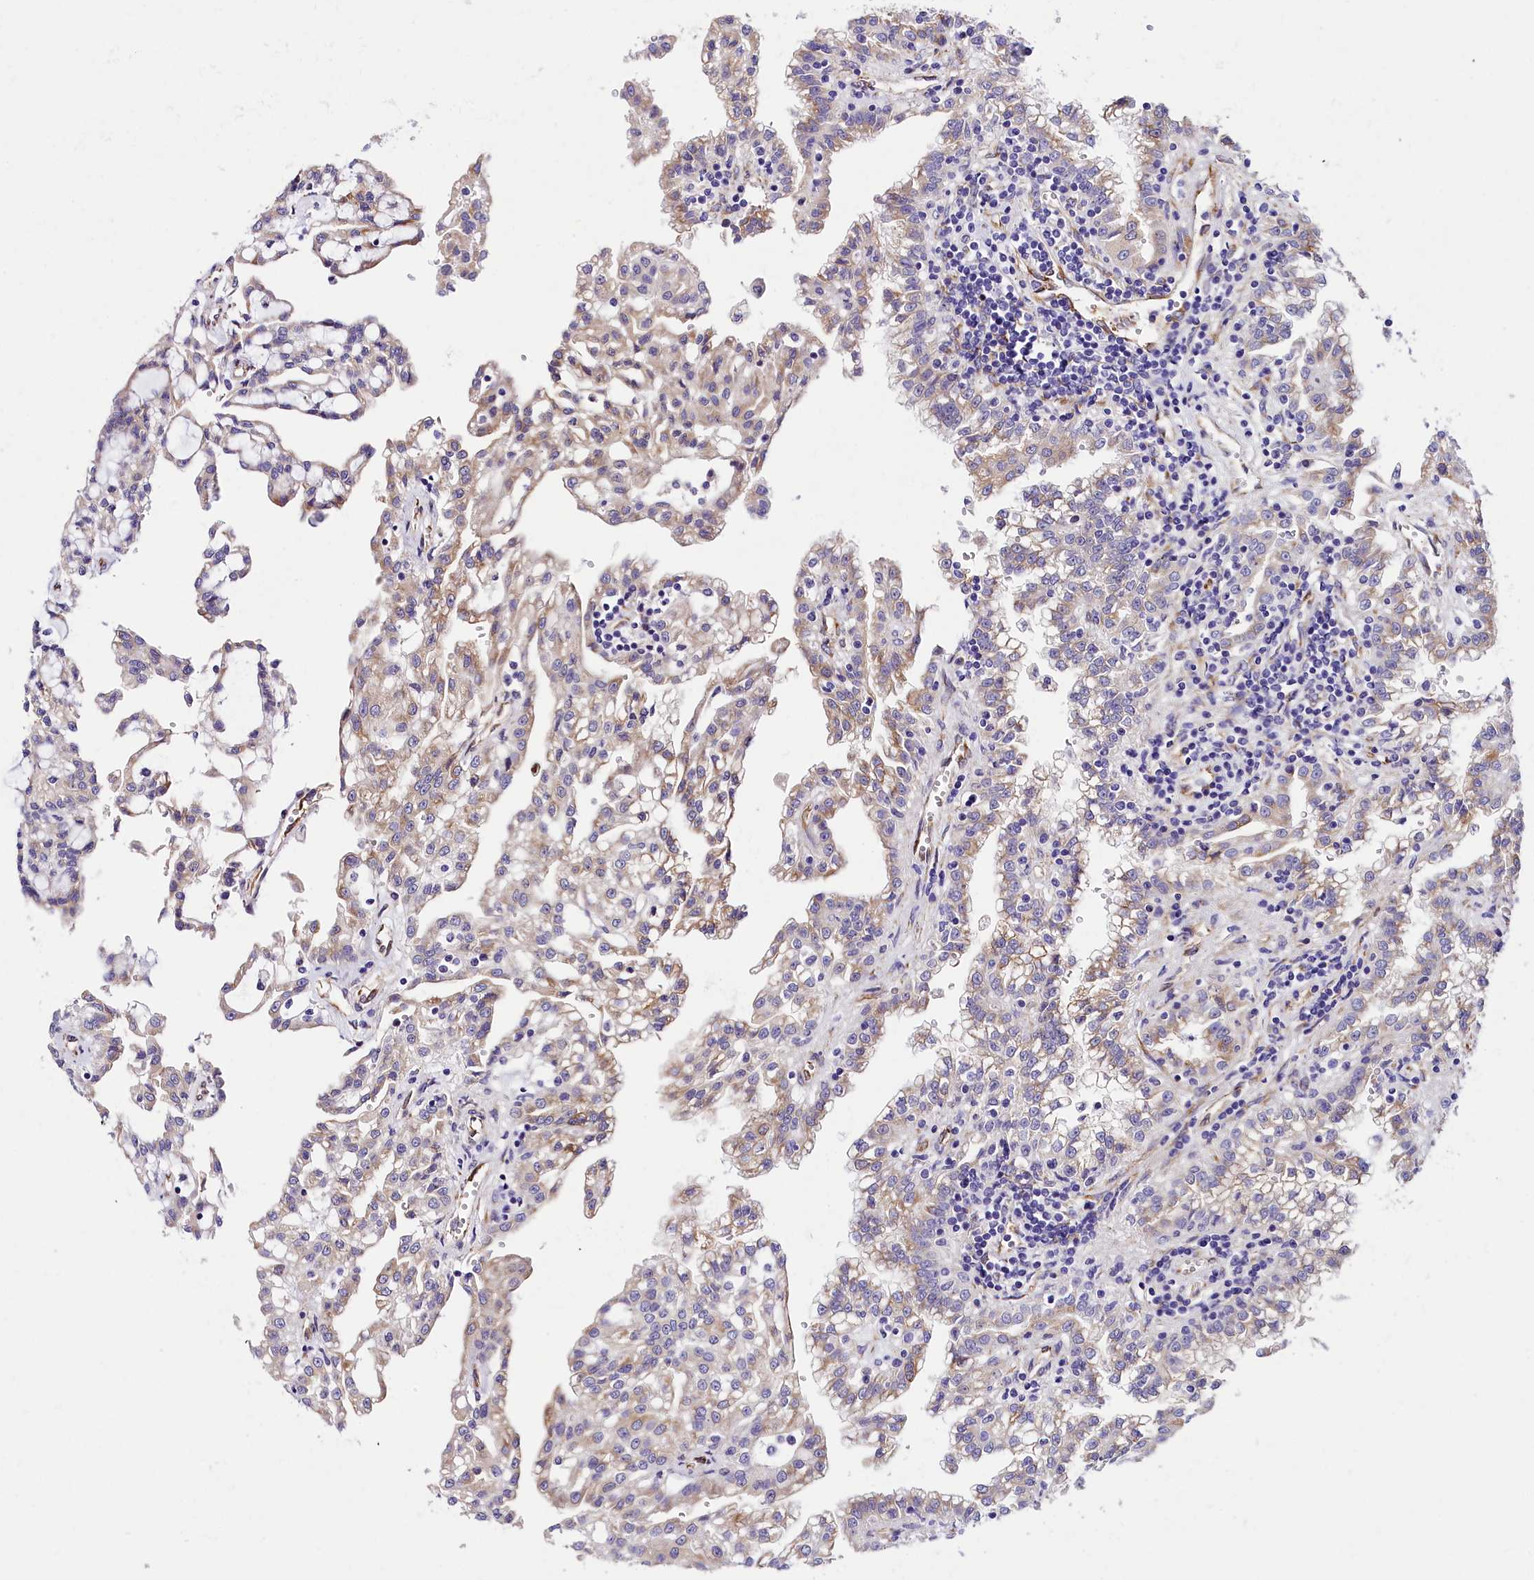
{"staining": {"intensity": "weak", "quantity": "25%-75%", "location": "cytoplasmic/membranous"}, "tissue": "renal cancer", "cell_type": "Tumor cells", "image_type": "cancer", "snomed": [{"axis": "morphology", "description": "Adenocarcinoma, NOS"}, {"axis": "topography", "description": "Kidney"}], "caption": "Approximately 25%-75% of tumor cells in renal cancer (adenocarcinoma) reveal weak cytoplasmic/membranous protein expression as visualized by brown immunohistochemical staining.", "gene": "ITGA1", "patient": {"sex": "male", "age": 63}}